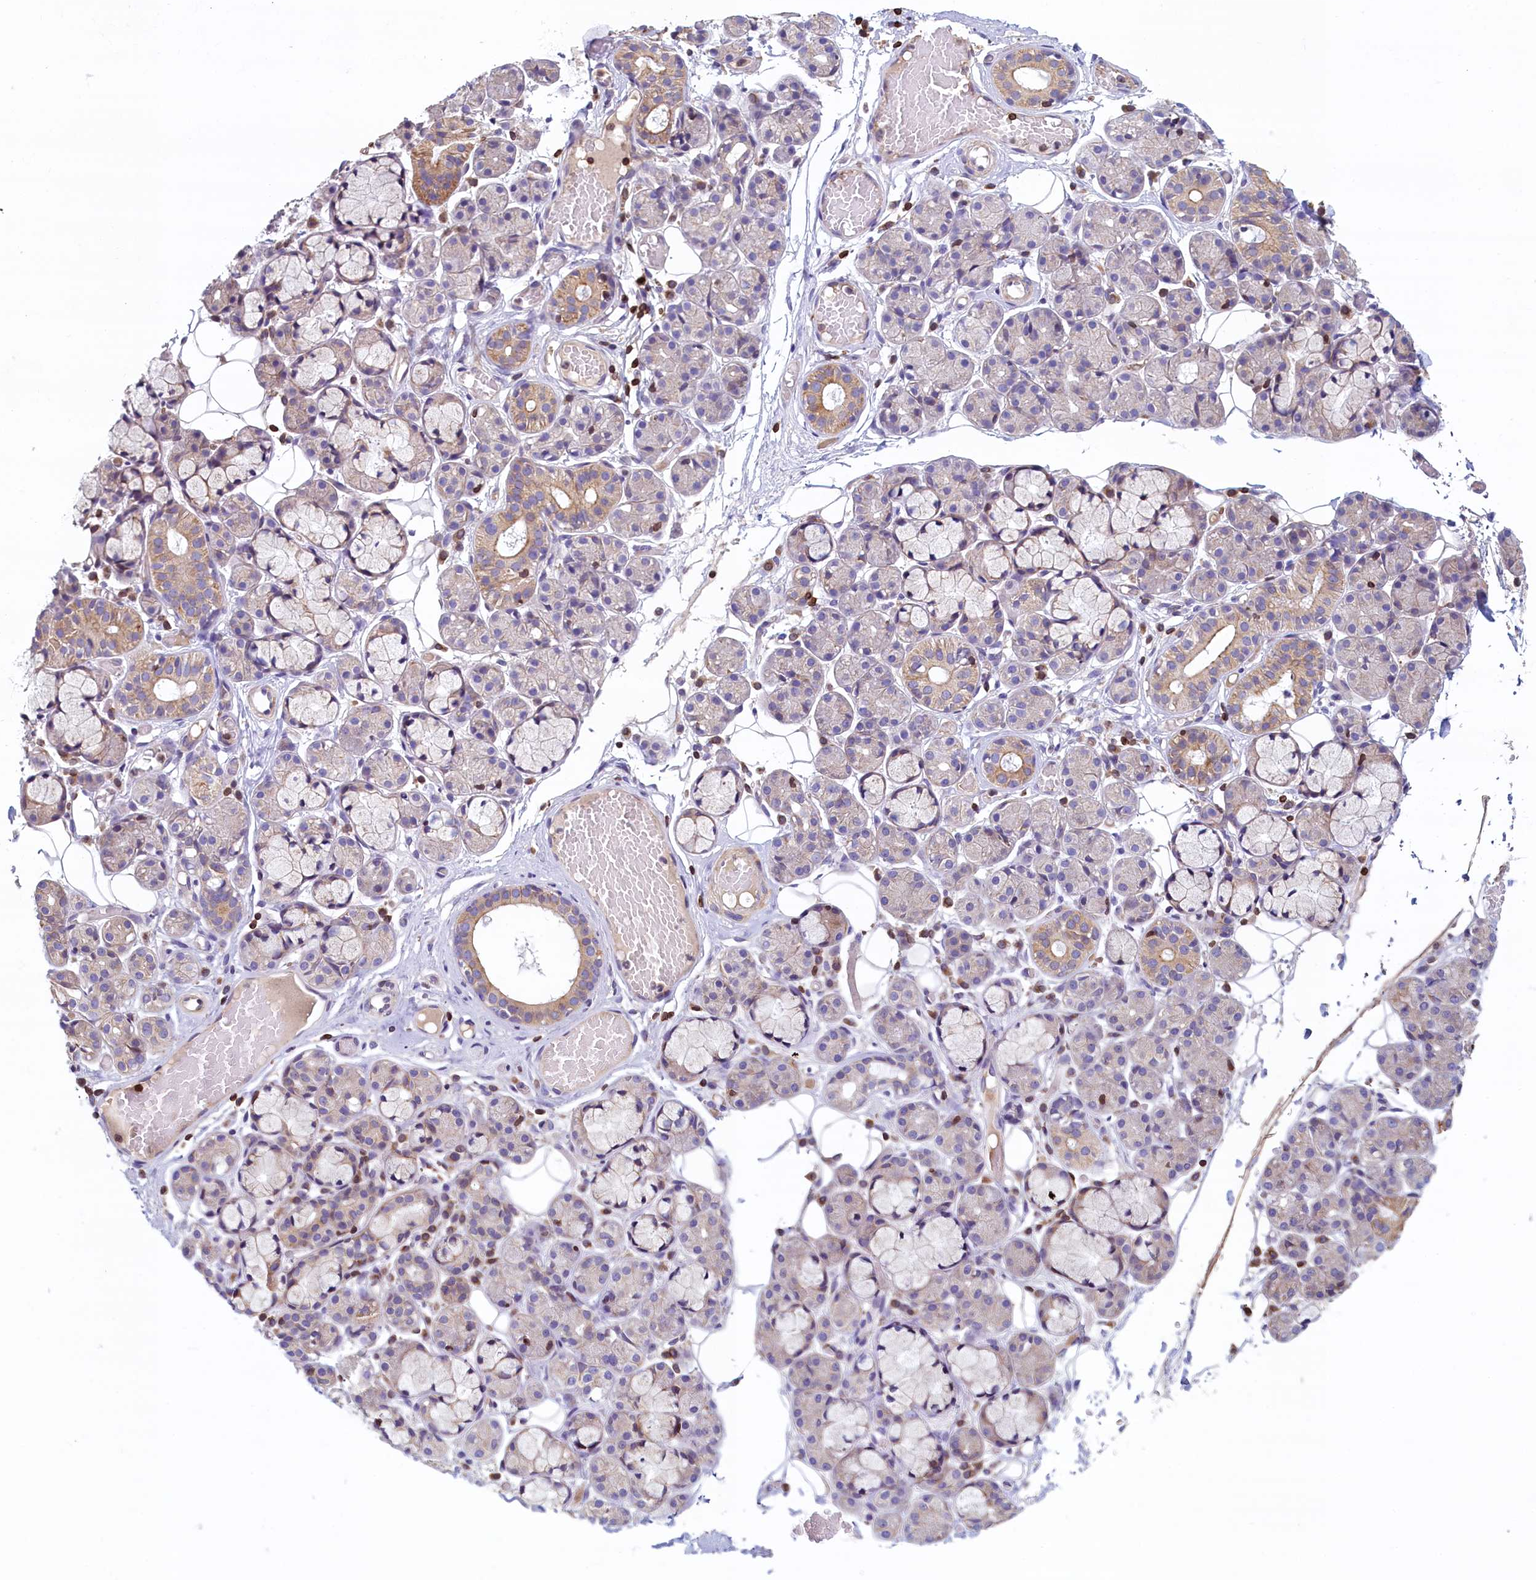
{"staining": {"intensity": "weak", "quantity": "25%-75%", "location": "cytoplasmic/membranous"}, "tissue": "salivary gland", "cell_type": "Glandular cells", "image_type": "normal", "snomed": [{"axis": "morphology", "description": "Normal tissue, NOS"}, {"axis": "topography", "description": "Salivary gland"}], "caption": "Protein expression analysis of normal salivary gland reveals weak cytoplasmic/membranous expression in about 25%-75% of glandular cells.", "gene": "TRAF3IP3", "patient": {"sex": "male", "age": 63}}